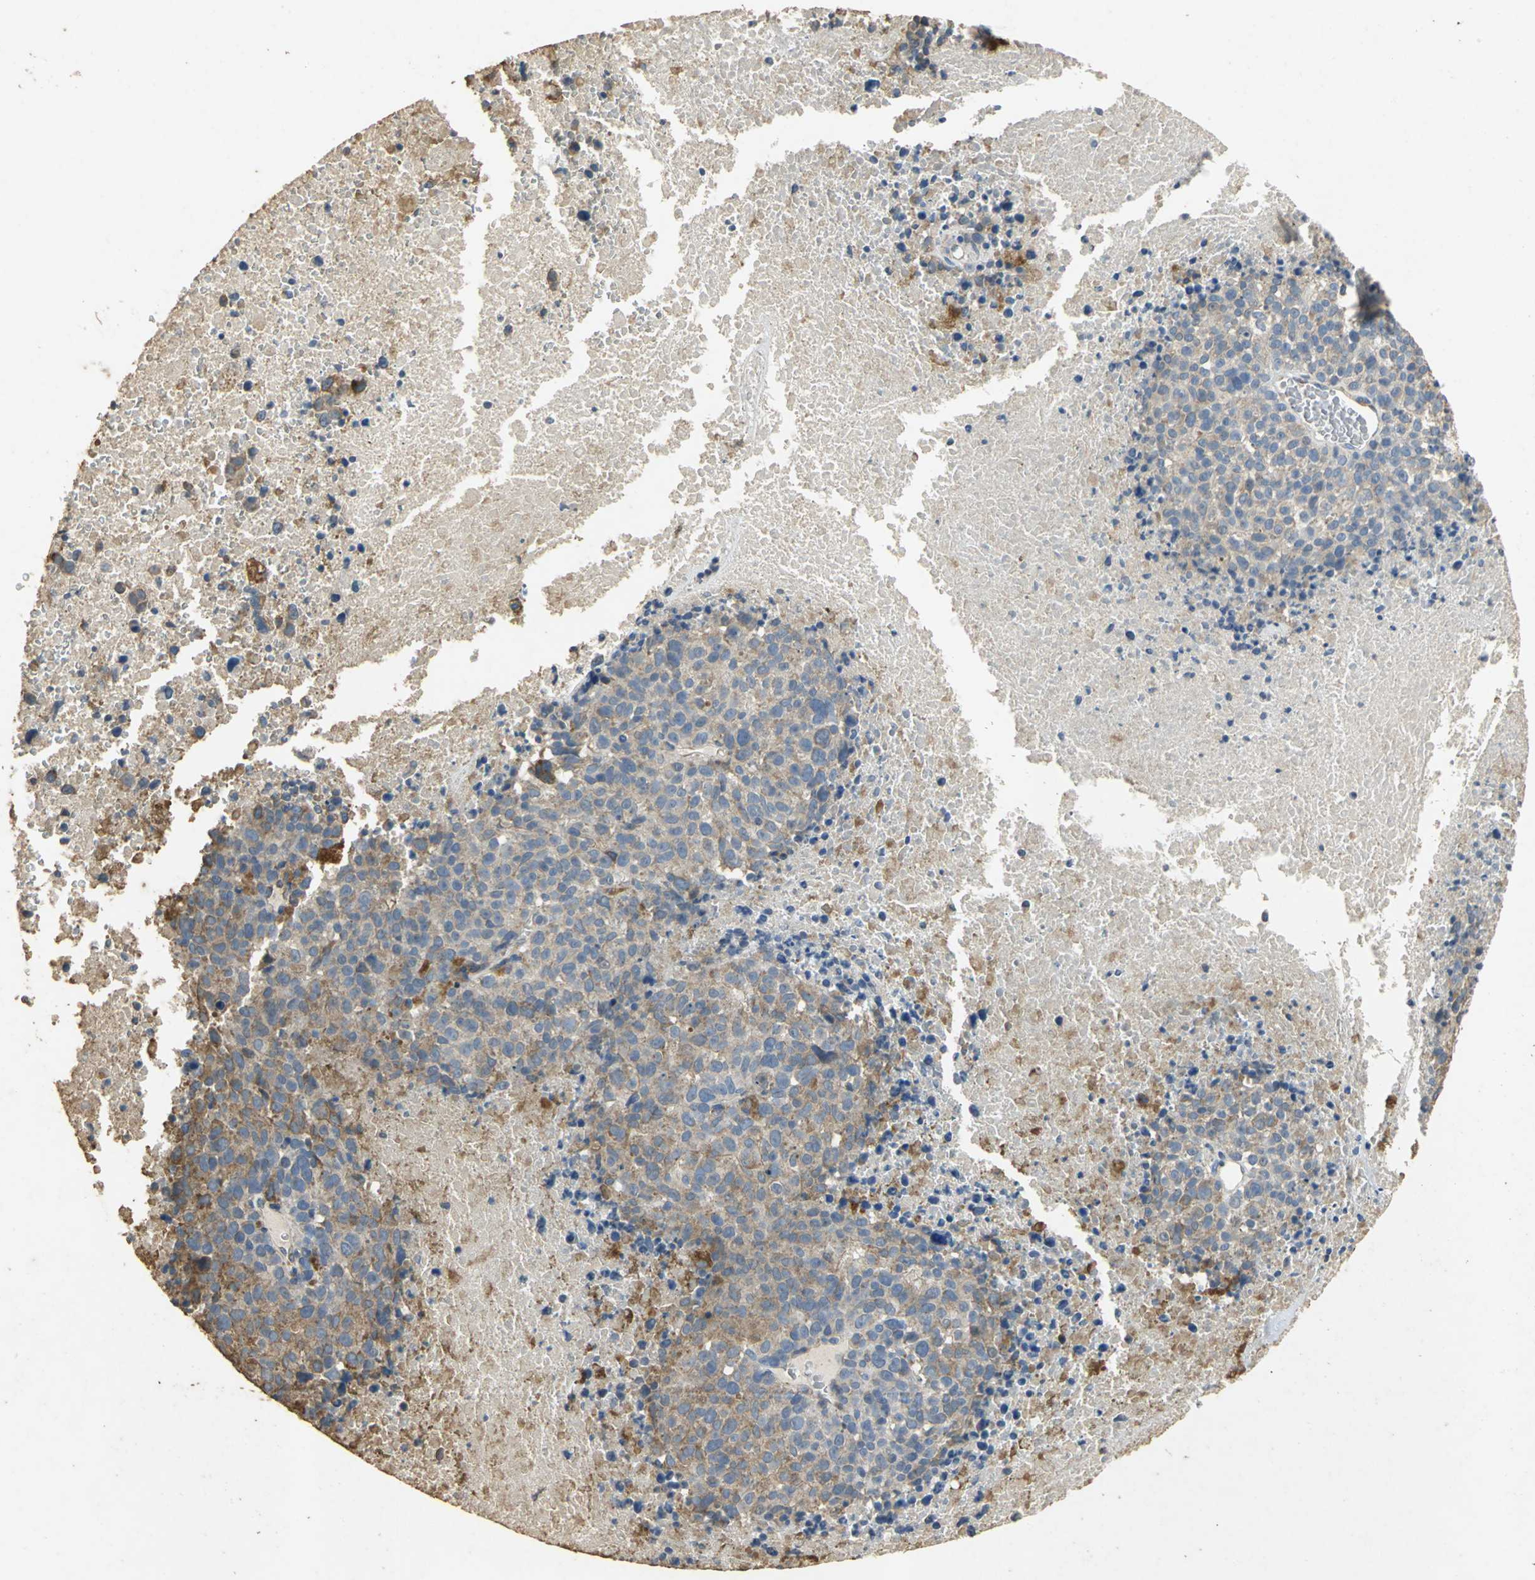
{"staining": {"intensity": "moderate", "quantity": "25%-75%", "location": "cytoplasmic/membranous"}, "tissue": "melanoma", "cell_type": "Tumor cells", "image_type": "cancer", "snomed": [{"axis": "morphology", "description": "Malignant melanoma, Metastatic site"}, {"axis": "topography", "description": "Cerebral cortex"}], "caption": "Tumor cells reveal medium levels of moderate cytoplasmic/membranous expression in approximately 25%-75% of cells in human malignant melanoma (metastatic site).", "gene": "ACSL4", "patient": {"sex": "female", "age": 52}}